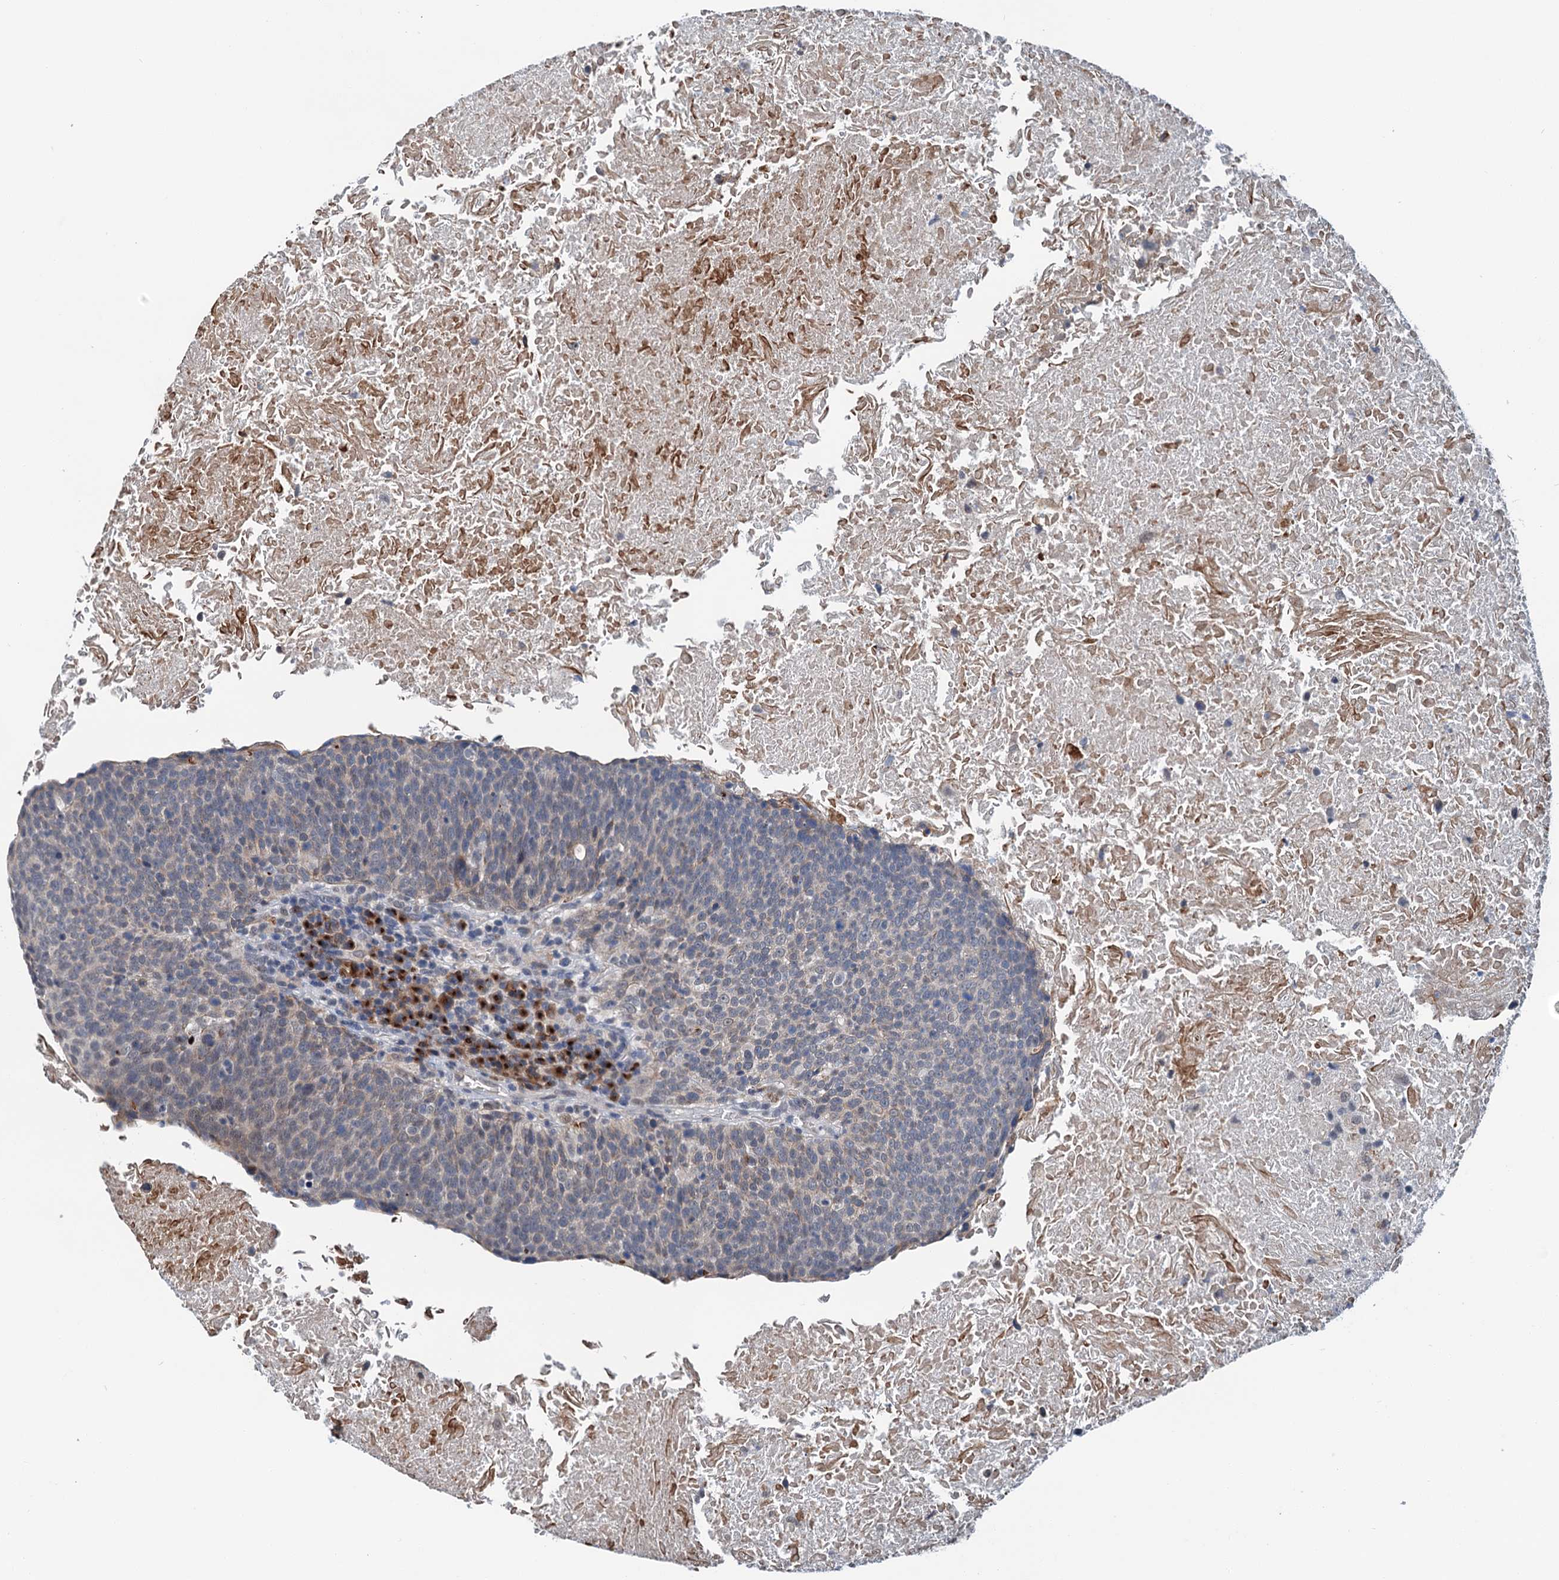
{"staining": {"intensity": "weak", "quantity": "<25%", "location": "cytoplasmic/membranous"}, "tissue": "head and neck cancer", "cell_type": "Tumor cells", "image_type": "cancer", "snomed": [{"axis": "morphology", "description": "Squamous cell carcinoma, NOS"}, {"axis": "morphology", "description": "Squamous cell carcinoma, metastatic, NOS"}, {"axis": "topography", "description": "Lymph node"}, {"axis": "topography", "description": "Head-Neck"}], "caption": "Histopathology image shows no protein positivity in tumor cells of head and neck cancer (metastatic squamous cell carcinoma) tissue.", "gene": "SHLD1", "patient": {"sex": "male", "age": 62}}